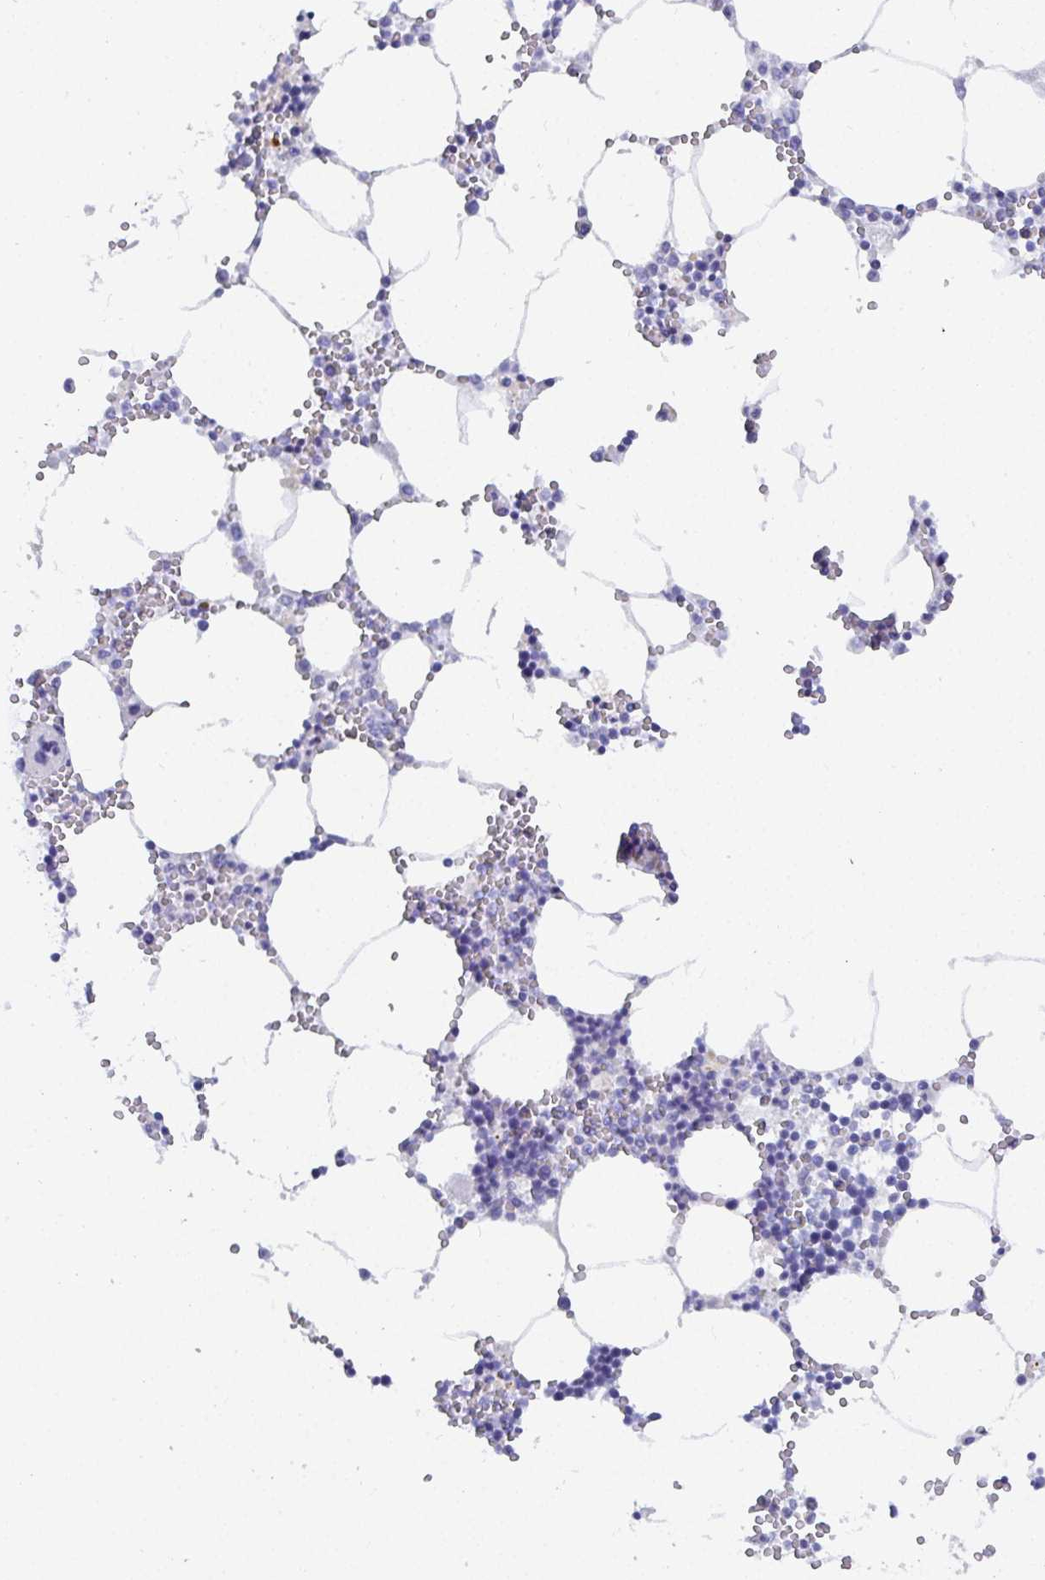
{"staining": {"intensity": "strong", "quantity": "<25%", "location": "cytoplasmic/membranous"}, "tissue": "bone marrow", "cell_type": "Hematopoietic cells", "image_type": "normal", "snomed": [{"axis": "morphology", "description": "Normal tissue, NOS"}, {"axis": "topography", "description": "Bone marrow"}], "caption": "An image of human bone marrow stained for a protein displays strong cytoplasmic/membranous brown staining in hematopoietic cells.", "gene": "GRIA1", "patient": {"sex": "male", "age": 54}}